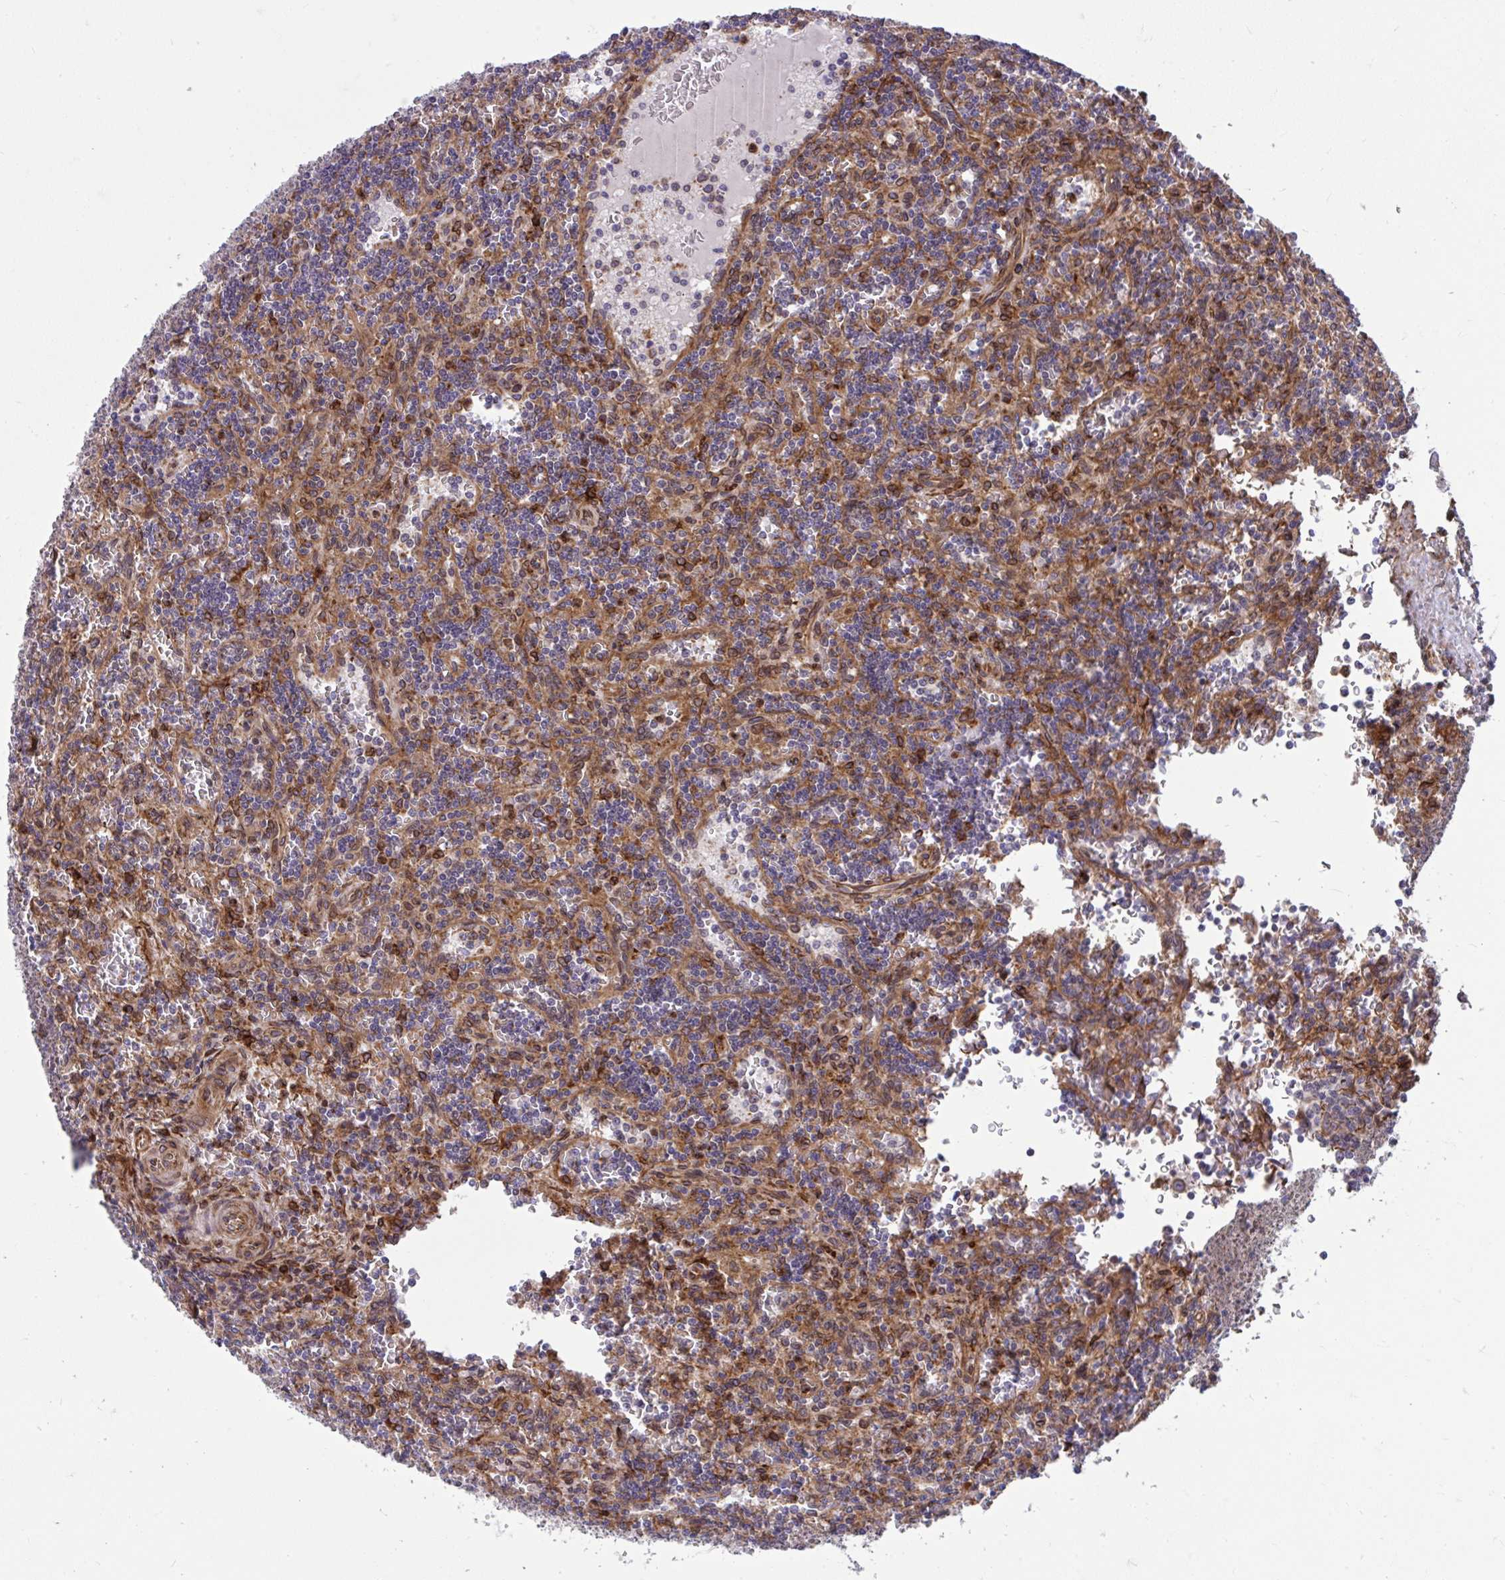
{"staining": {"intensity": "negative", "quantity": "none", "location": "none"}, "tissue": "lymphoma", "cell_type": "Tumor cells", "image_type": "cancer", "snomed": [{"axis": "morphology", "description": "Malignant lymphoma, non-Hodgkin's type, Low grade"}, {"axis": "topography", "description": "Spleen"}], "caption": "Tumor cells are negative for protein expression in human low-grade malignant lymphoma, non-Hodgkin's type.", "gene": "STIM2", "patient": {"sex": "male", "age": 73}}